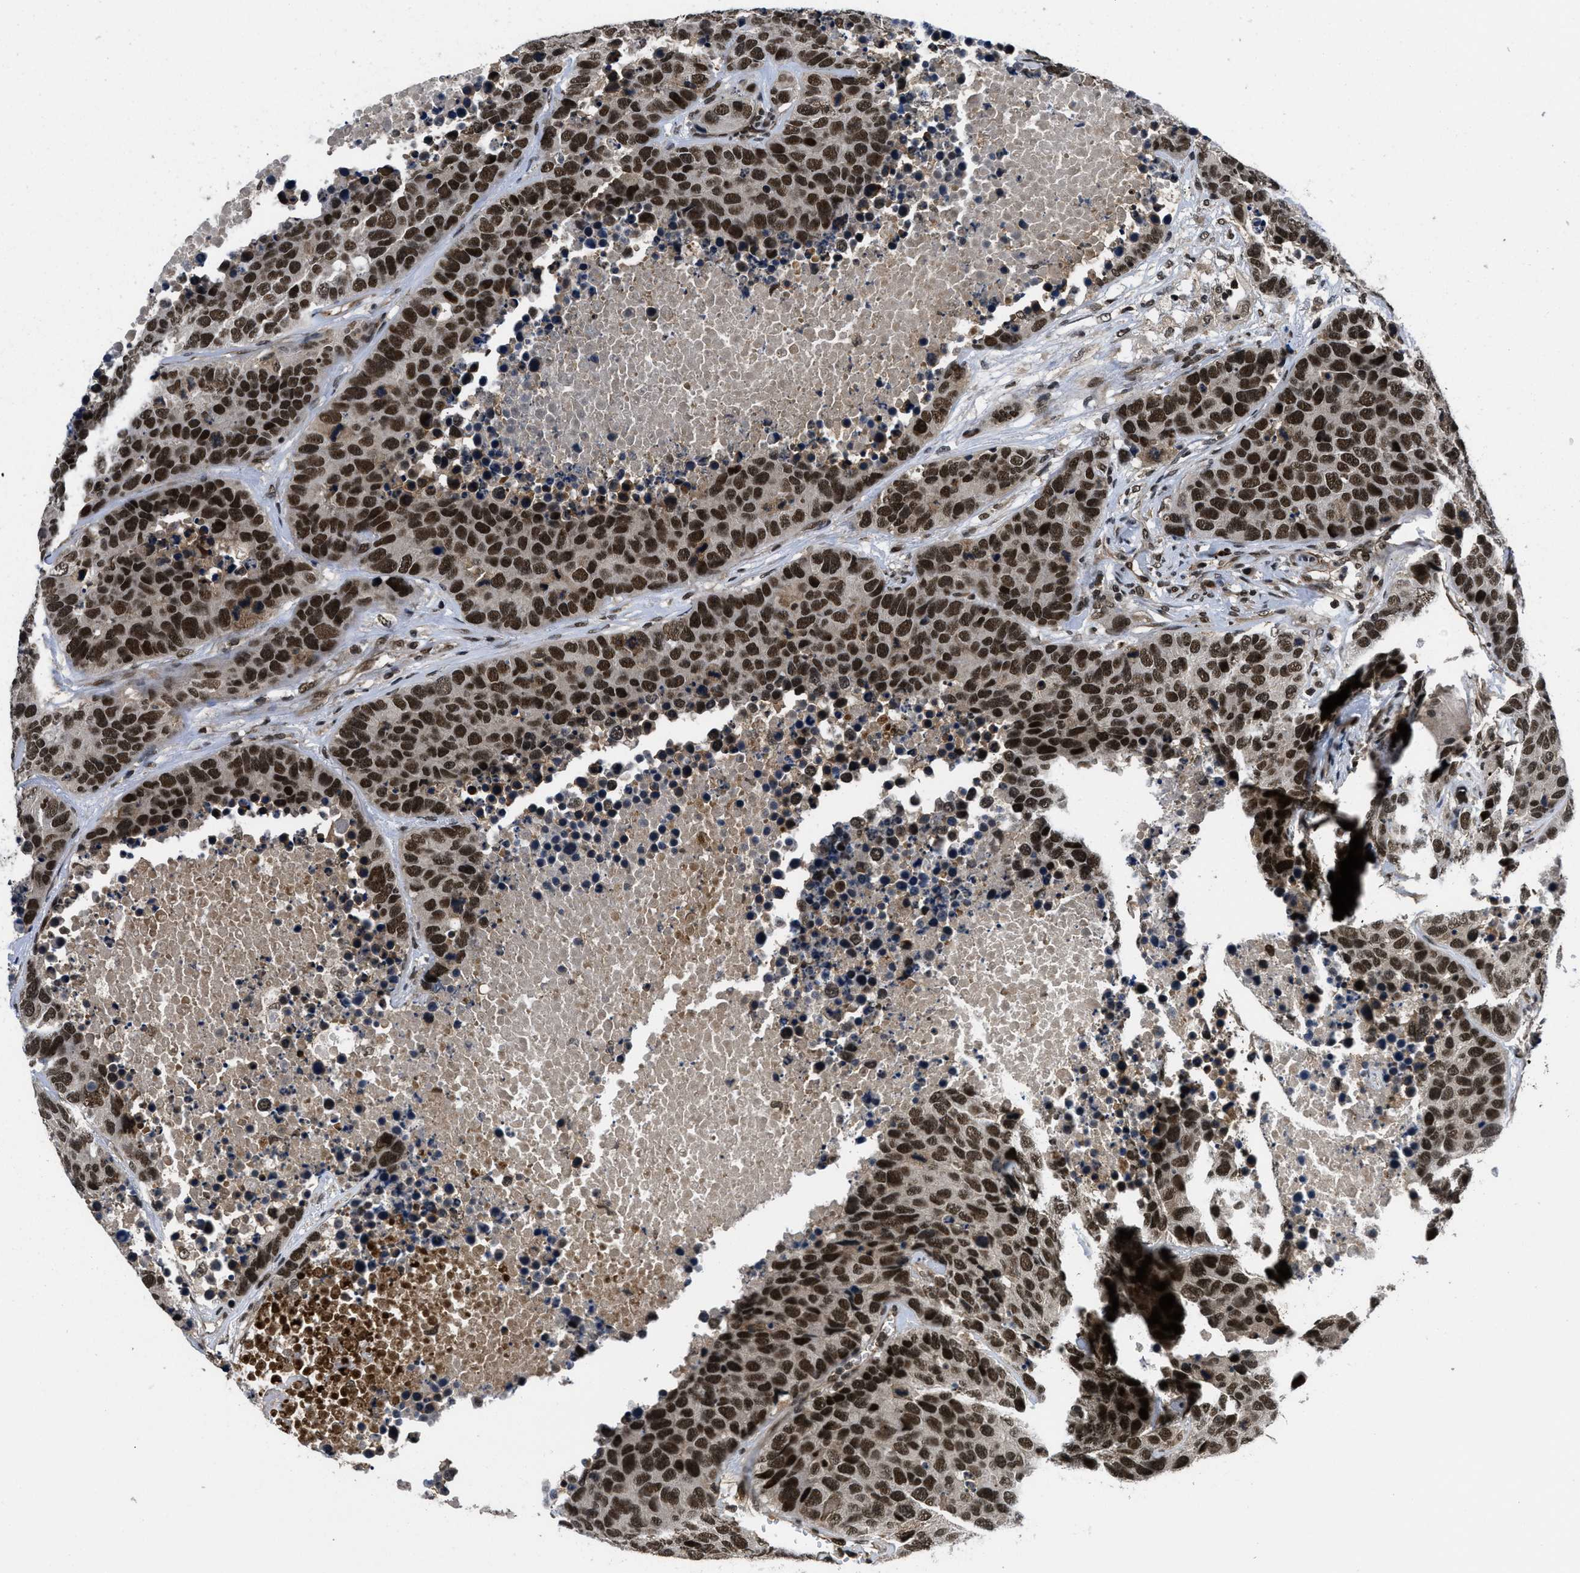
{"staining": {"intensity": "strong", "quantity": ">75%", "location": "nuclear"}, "tissue": "carcinoid", "cell_type": "Tumor cells", "image_type": "cancer", "snomed": [{"axis": "morphology", "description": "Carcinoid, malignant, NOS"}, {"axis": "topography", "description": "Lung"}], "caption": "Carcinoid stained with DAB immunohistochemistry (IHC) exhibits high levels of strong nuclear expression in about >75% of tumor cells.", "gene": "CUL4B", "patient": {"sex": "male", "age": 60}}